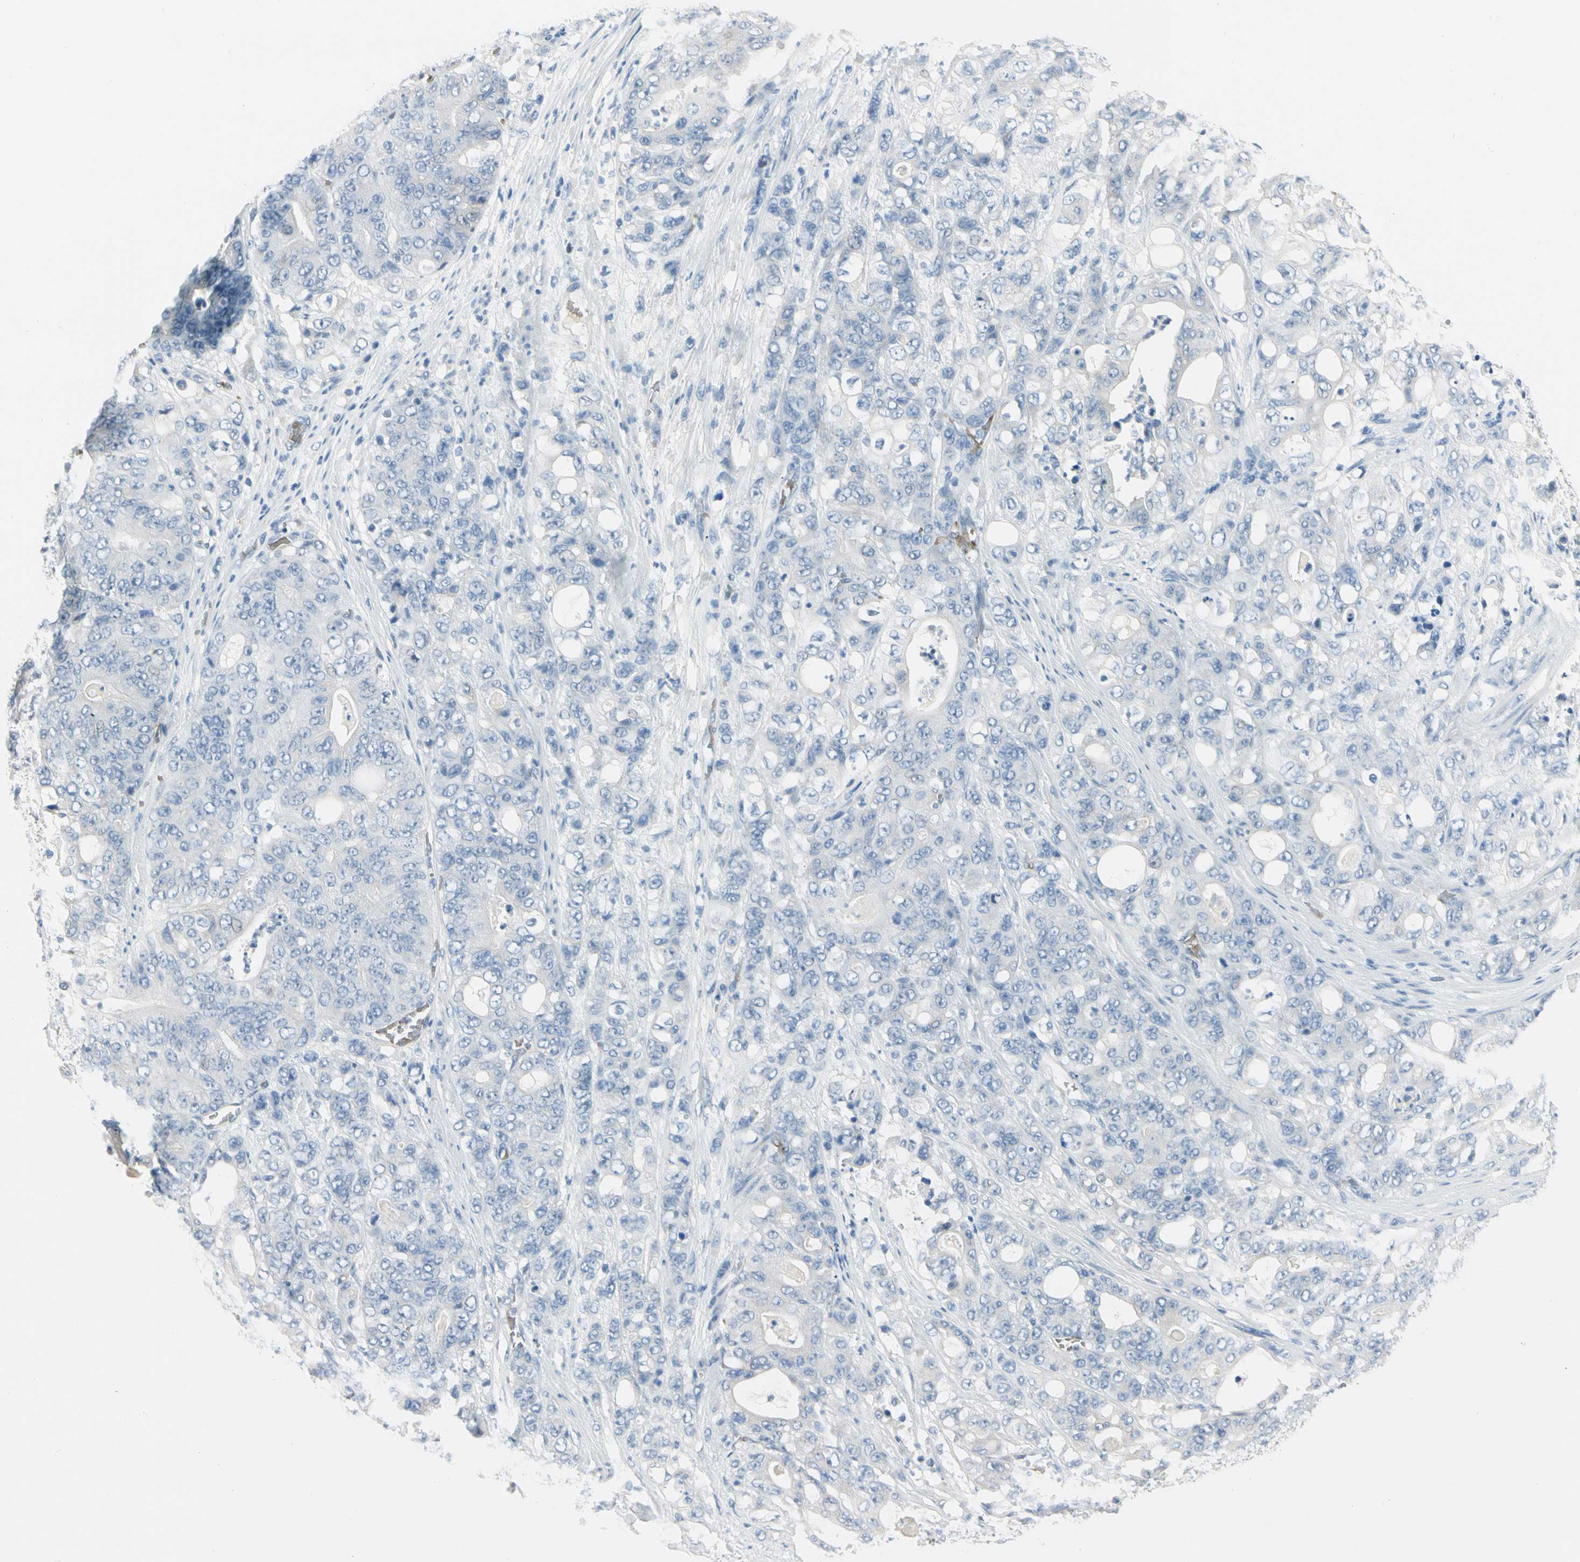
{"staining": {"intensity": "negative", "quantity": "none", "location": "none"}, "tissue": "stomach cancer", "cell_type": "Tumor cells", "image_type": "cancer", "snomed": [{"axis": "morphology", "description": "Adenocarcinoma, NOS"}, {"axis": "topography", "description": "Stomach"}], "caption": "There is no significant expression in tumor cells of adenocarcinoma (stomach). The staining is performed using DAB brown chromogen with nuclei counter-stained in using hematoxylin.", "gene": "CA1", "patient": {"sex": "female", "age": 73}}